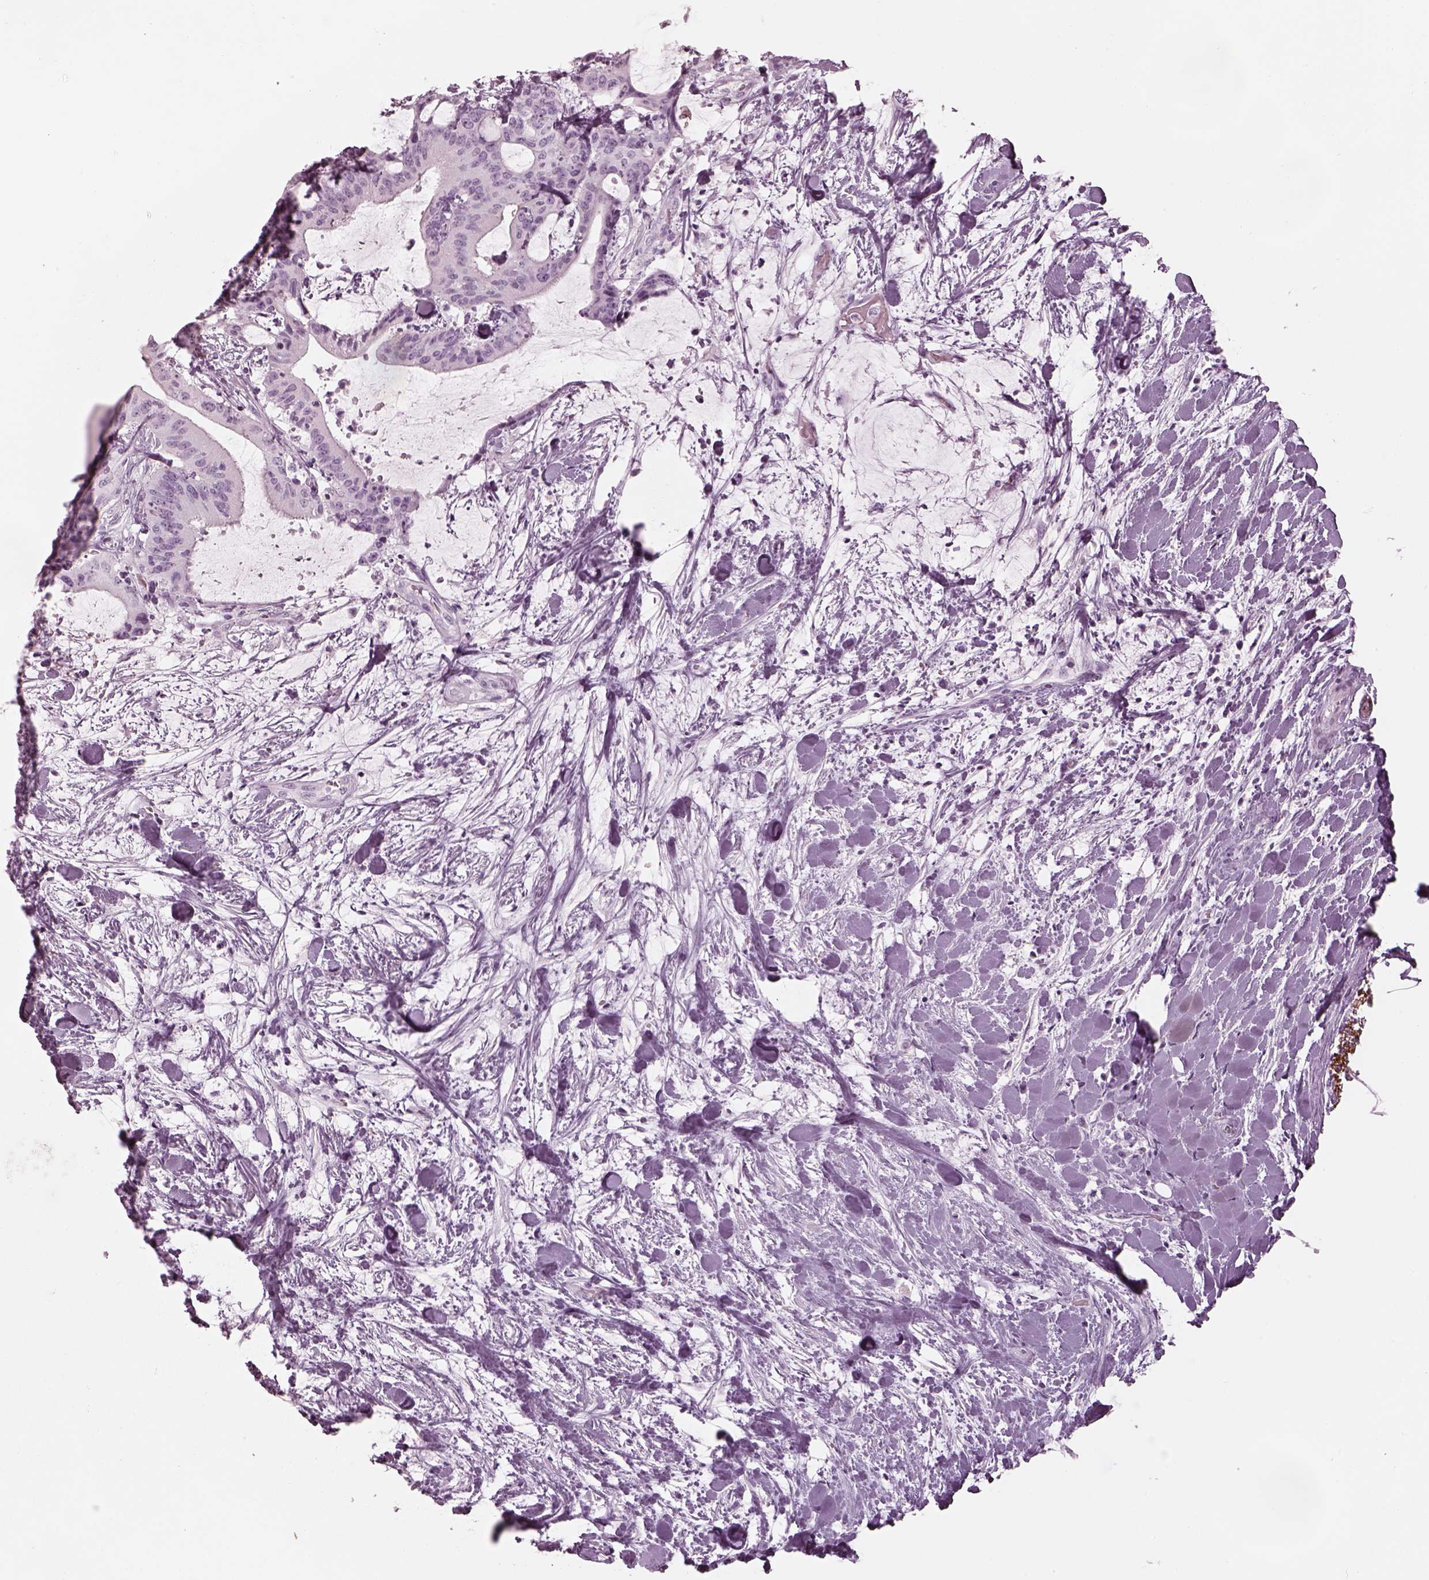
{"staining": {"intensity": "negative", "quantity": "none", "location": "none"}, "tissue": "liver cancer", "cell_type": "Tumor cells", "image_type": "cancer", "snomed": [{"axis": "morphology", "description": "Cholangiocarcinoma"}, {"axis": "topography", "description": "Liver"}], "caption": "The image reveals no staining of tumor cells in liver cancer.", "gene": "OPN4", "patient": {"sex": "female", "age": 73}}